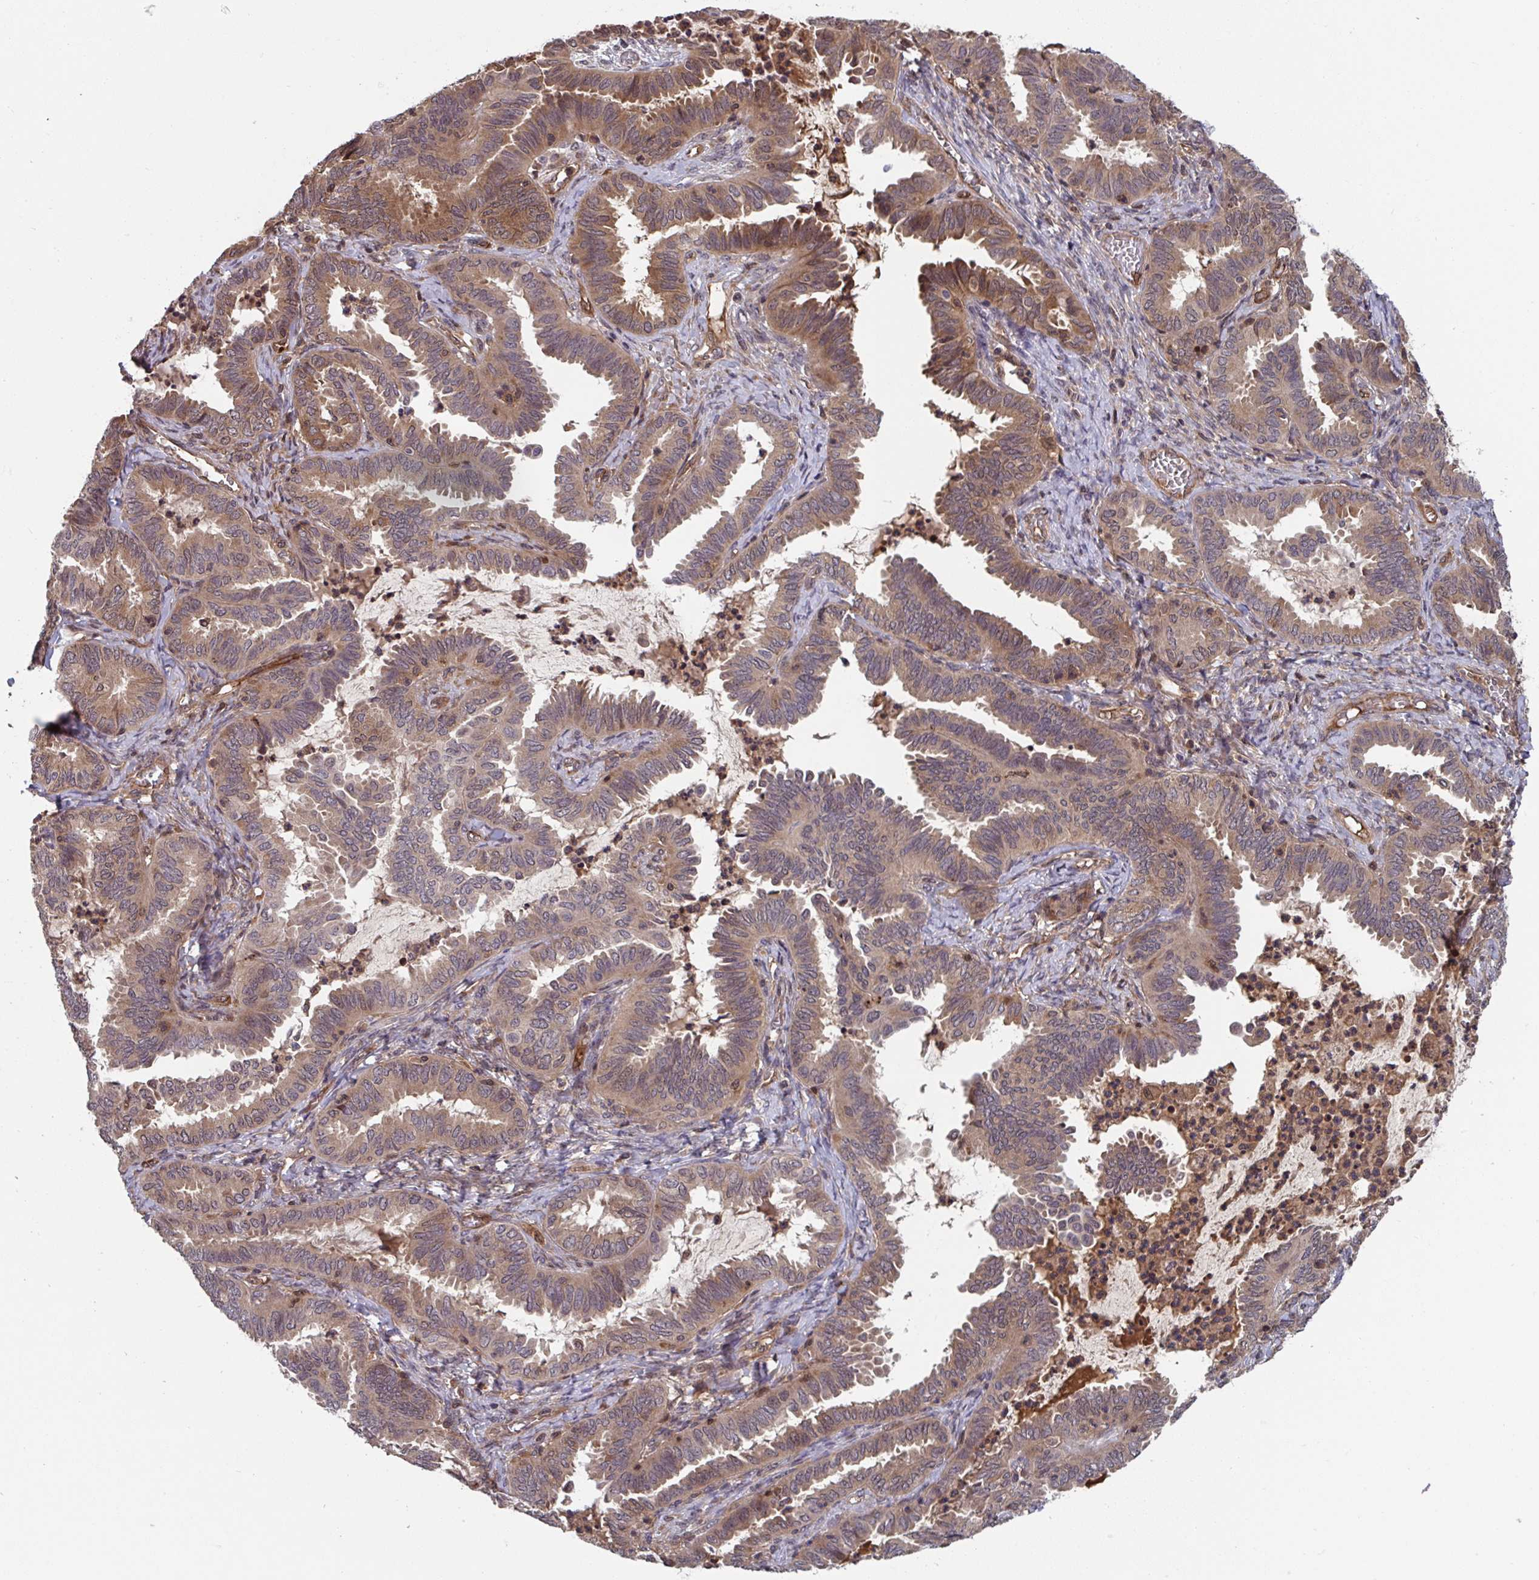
{"staining": {"intensity": "moderate", "quantity": "25%-75%", "location": "cytoplasmic/membranous,nuclear"}, "tissue": "ovarian cancer", "cell_type": "Tumor cells", "image_type": "cancer", "snomed": [{"axis": "morphology", "description": "Carcinoma, endometroid"}, {"axis": "topography", "description": "Ovary"}], "caption": "High-magnification brightfield microscopy of ovarian endometroid carcinoma stained with DAB (3,3'-diaminobenzidine) (brown) and counterstained with hematoxylin (blue). tumor cells exhibit moderate cytoplasmic/membranous and nuclear positivity is present in about25%-75% of cells.", "gene": "TIGAR", "patient": {"sex": "female", "age": 70}}